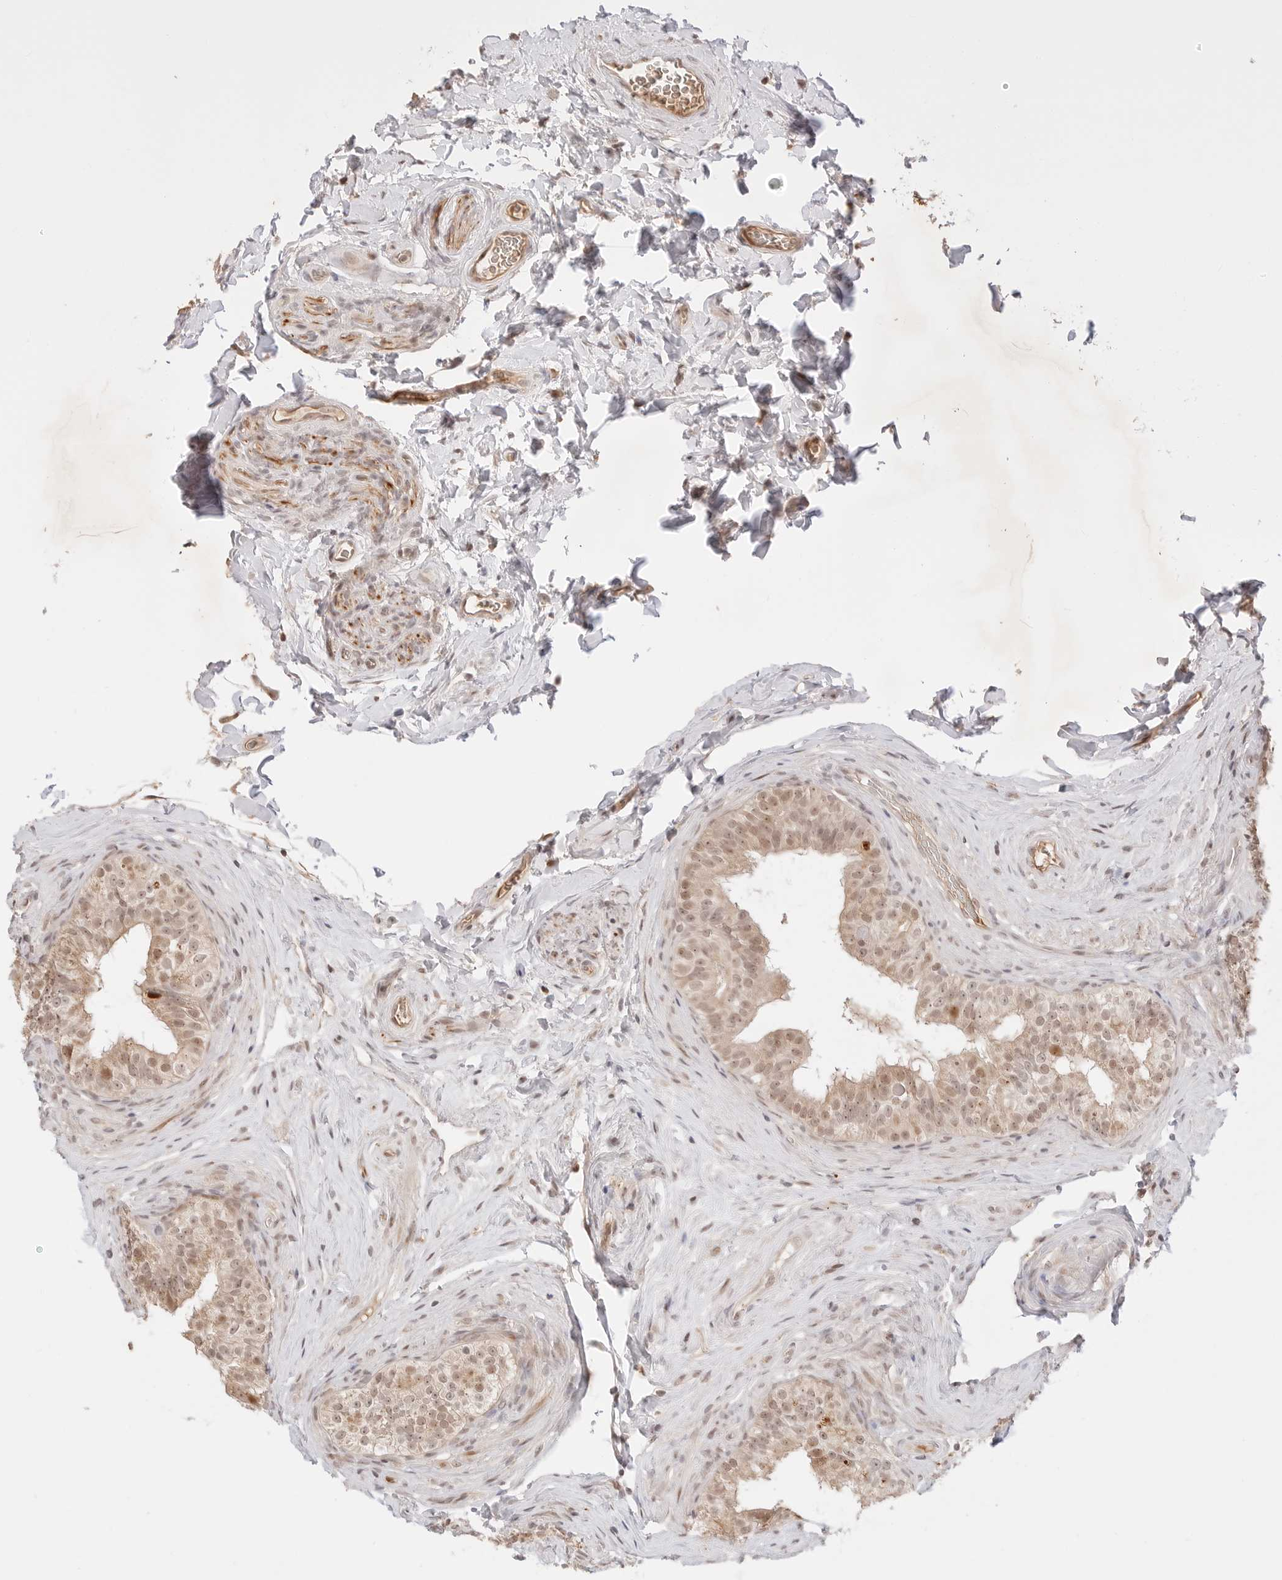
{"staining": {"intensity": "moderate", "quantity": ">75%", "location": "cytoplasmic/membranous,nuclear"}, "tissue": "epididymis", "cell_type": "Glandular cells", "image_type": "normal", "snomed": [{"axis": "morphology", "description": "Normal tissue, NOS"}, {"axis": "topography", "description": "Epididymis"}], "caption": "Immunohistochemical staining of normal epididymis reveals medium levels of moderate cytoplasmic/membranous,nuclear staining in about >75% of glandular cells.", "gene": "RPS6KL1", "patient": {"sex": "male", "age": 49}}